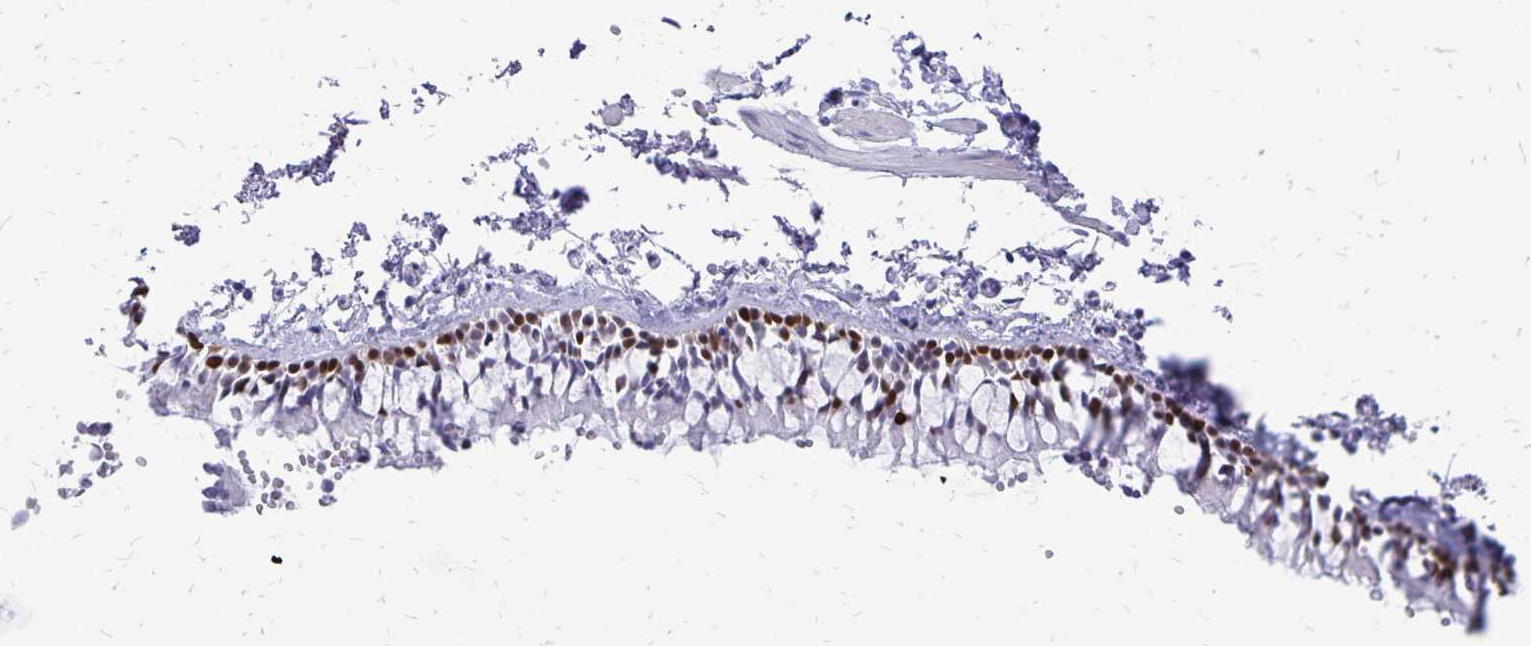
{"staining": {"intensity": "strong", "quantity": "25%-75%", "location": "nuclear"}, "tissue": "bronchus", "cell_type": "Respiratory epithelial cells", "image_type": "normal", "snomed": [{"axis": "morphology", "description": "Normal tissue, NOS"}, {"axis": "topography", "description": "Bronchus"}], "caption": "The histopathology image exhibits a brown stain indicating the presence of a protein in the nuclear of respiratory epithelial cells in bronchus. Nuclei are stained in blue.", "gene": "HMGB3", "patient": {"sex": "female", "age": 59}}